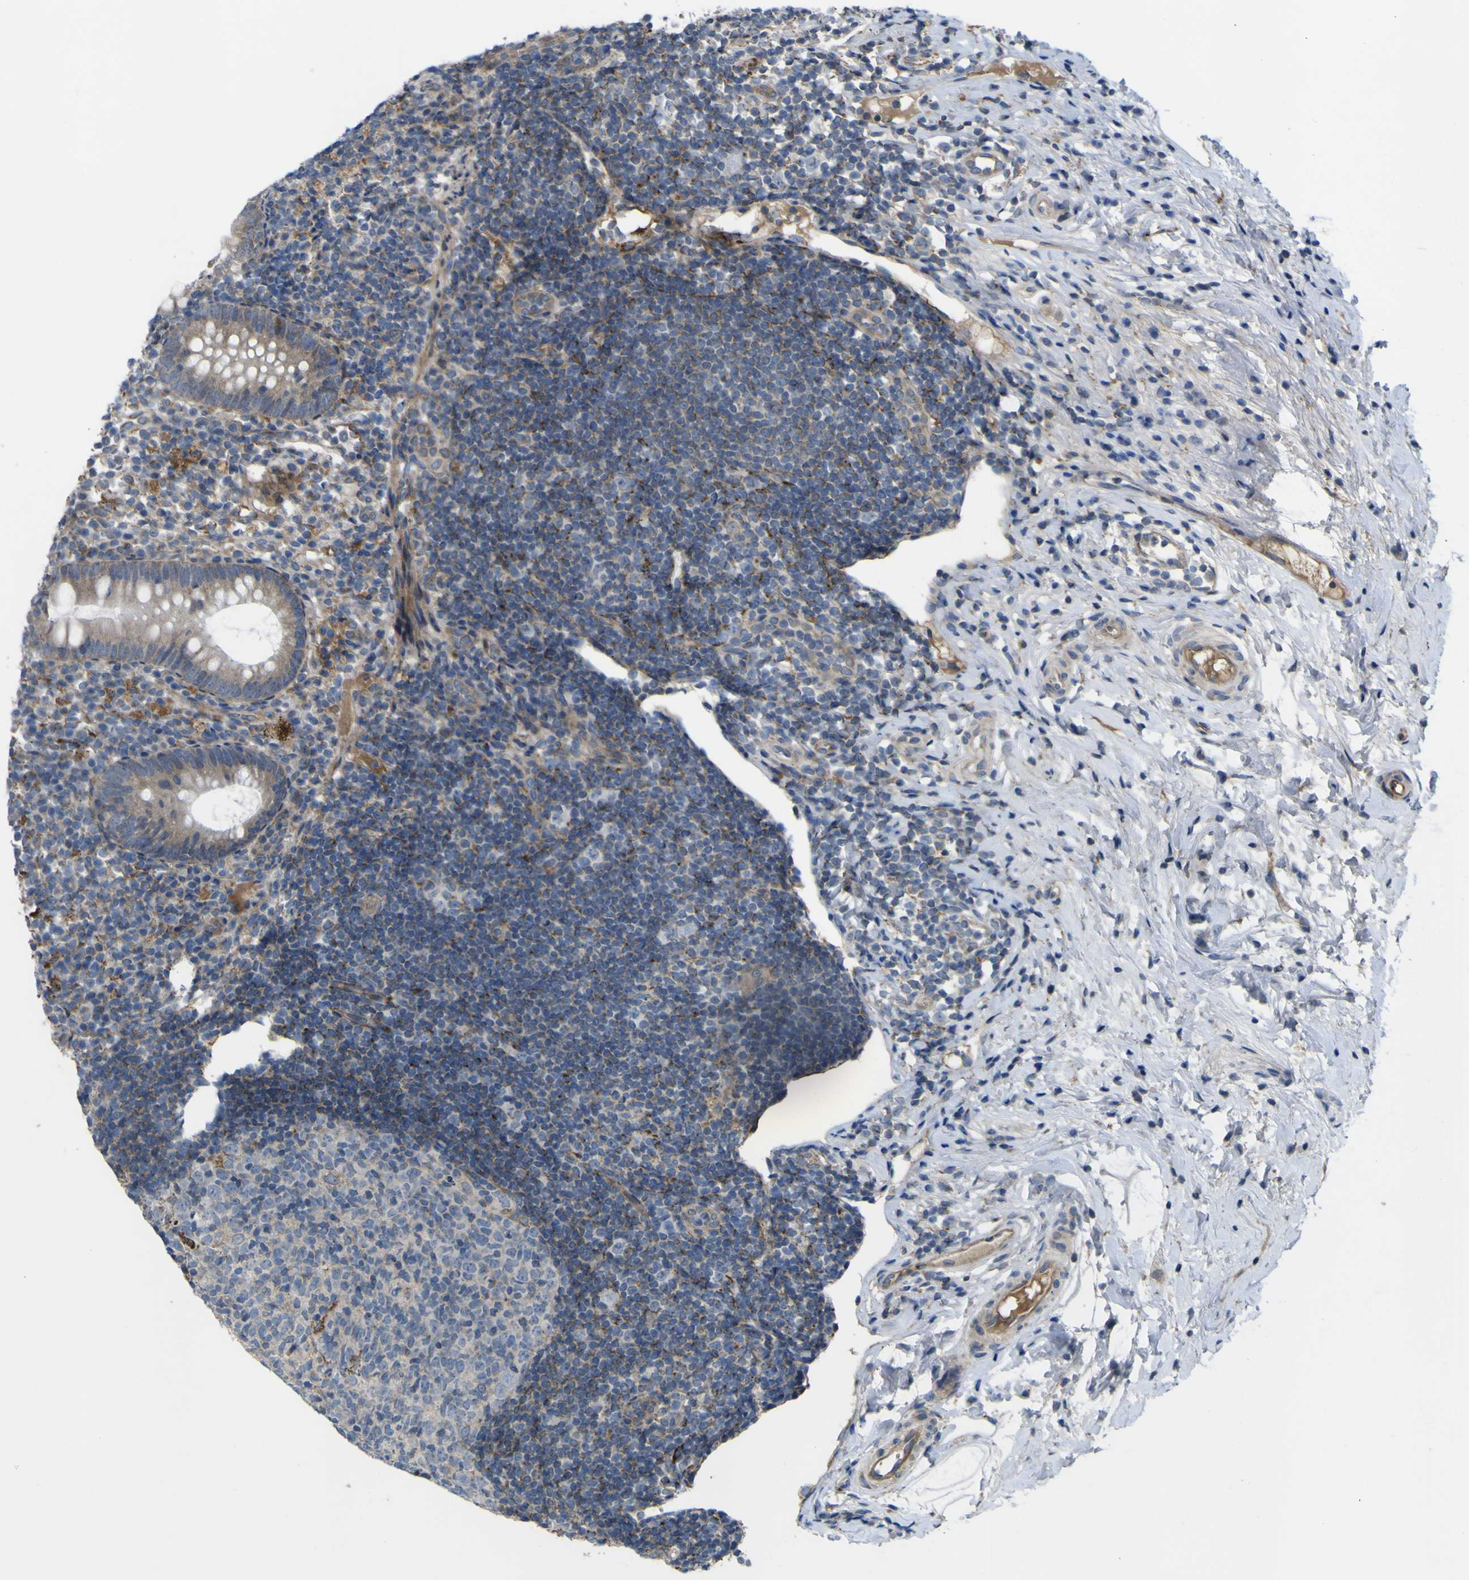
{"staining": {"intensity": "weak", "quantity": "25%-75%", "location": "cytoplasmic/membranous"}, "tissue": "appendix", "cell_type": "Glandular cells", "image_type": "normal", "snomed": [{"axis": "morphology", "description": "Normal tissue, NOS"}, {"axis": "topography", "description": "Appendix"}], "caption": "An image showing weak cytoplasmic/membranous positivity in about 25%-75% of glandular cells in normal appendix, as visualized by brown immunohistochemical staining.", "gene": "GPLD1", "patient": {"sex": "female", "age": 20}}